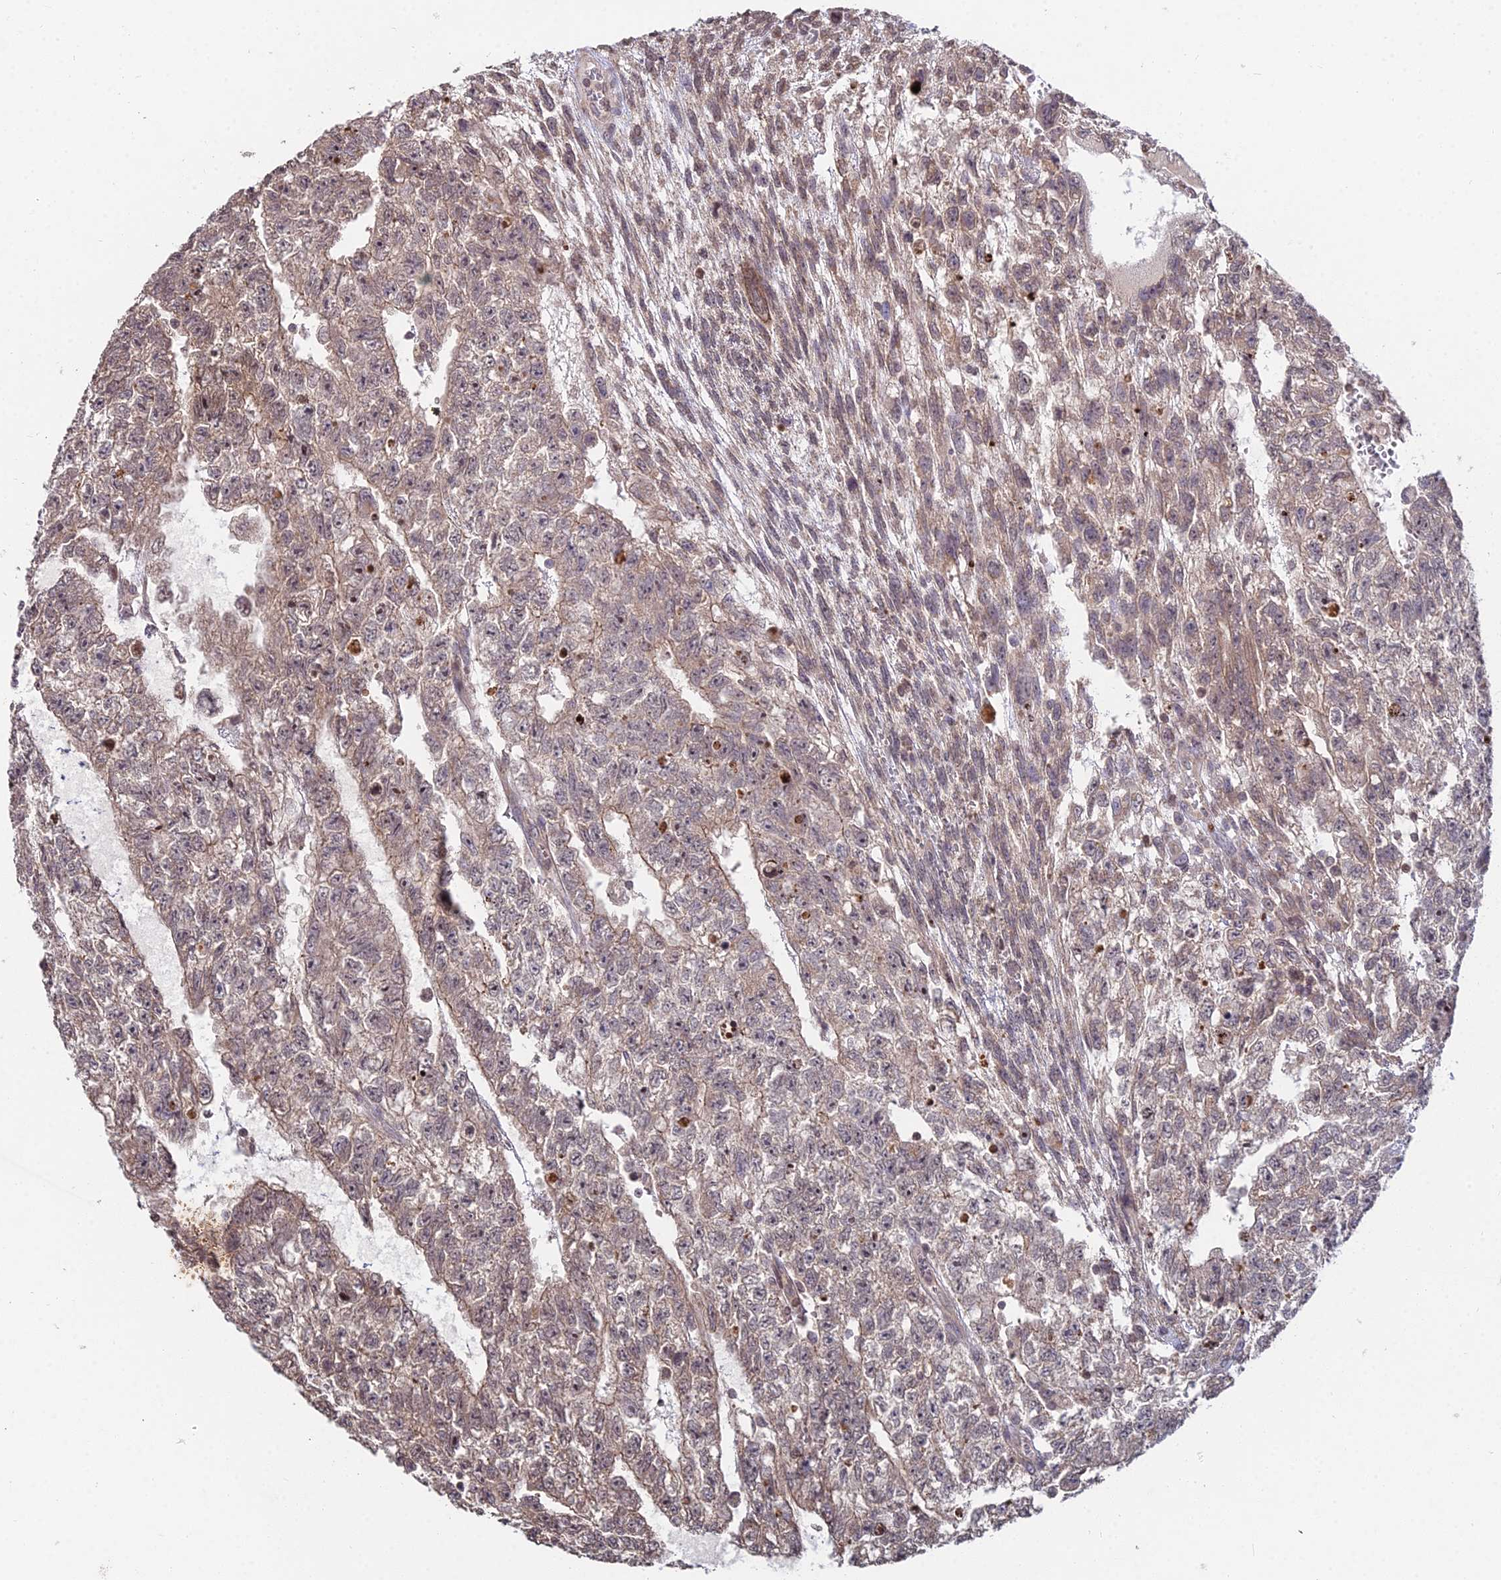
{"staining": {"intensity": "weak", "quantity": ">75%", "location": "cytoplasmic/membranous"}, "tissue": "testis cancer", "cell_type": "Tumor cells", "image_type": "cancer", "snomed": [{"axis": "morphology", "description": "Carcinoma, Embryonal, NOS"}, {"axis": "topography", "description": "Testis"}], "caption": "Immunohistochemical staining of human embryonal carcinoma (testis) exhibits weak cytoplasmic/membranous protein staining in approximately >75% of tumor cells. The staining was performed using DAB to visualize the protein expression in brown, while the nuclei were stained in blue with hematoxylin (Magnification: 20x).", "gene": "RBMS2", "patient": {"sex": "male", "age": 26}}